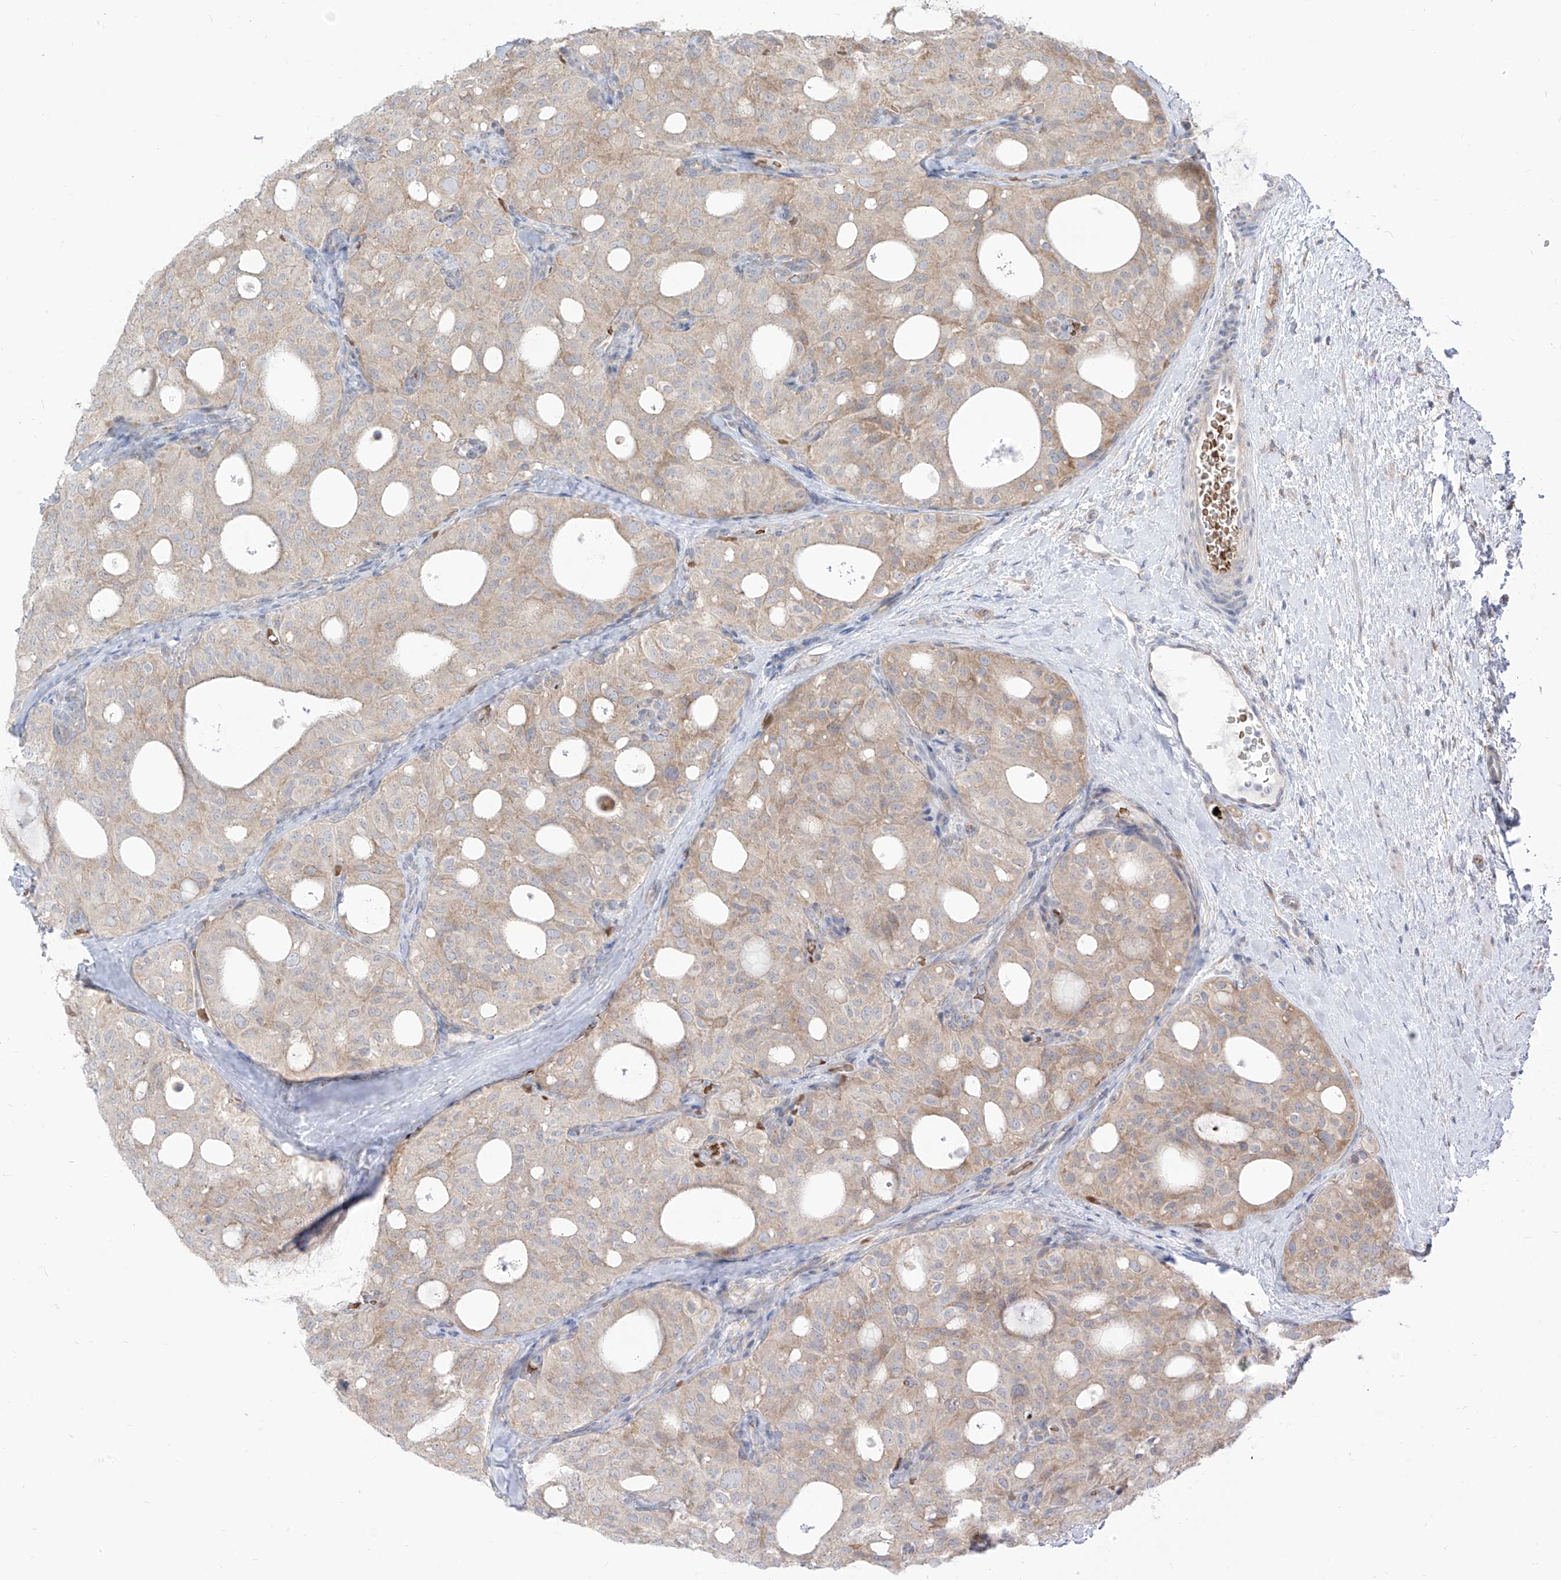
{"staining": {"intensity": "weak", "quantity": "<25%", "location": "cytoplasmic/membranous"}, "tissue": "thyroid cancer", "cell_type": "Tumor cells", "image_type": "cancer", "snomed": [{"axis": "morphology", "description": "Follicular adenoma carcinoma, NOS"}, {"axis": "topography", "description": "Thyroid gland"}], "caption": "This histopathology image is of thyroid cancer stained with immunohistochemistry to label a protein in brown with the nuclei are counter-stained blue. There is no staining in tumor cells.", "gene": "ARHGEF40", "patient": {"sex": "male", "age": 75}}